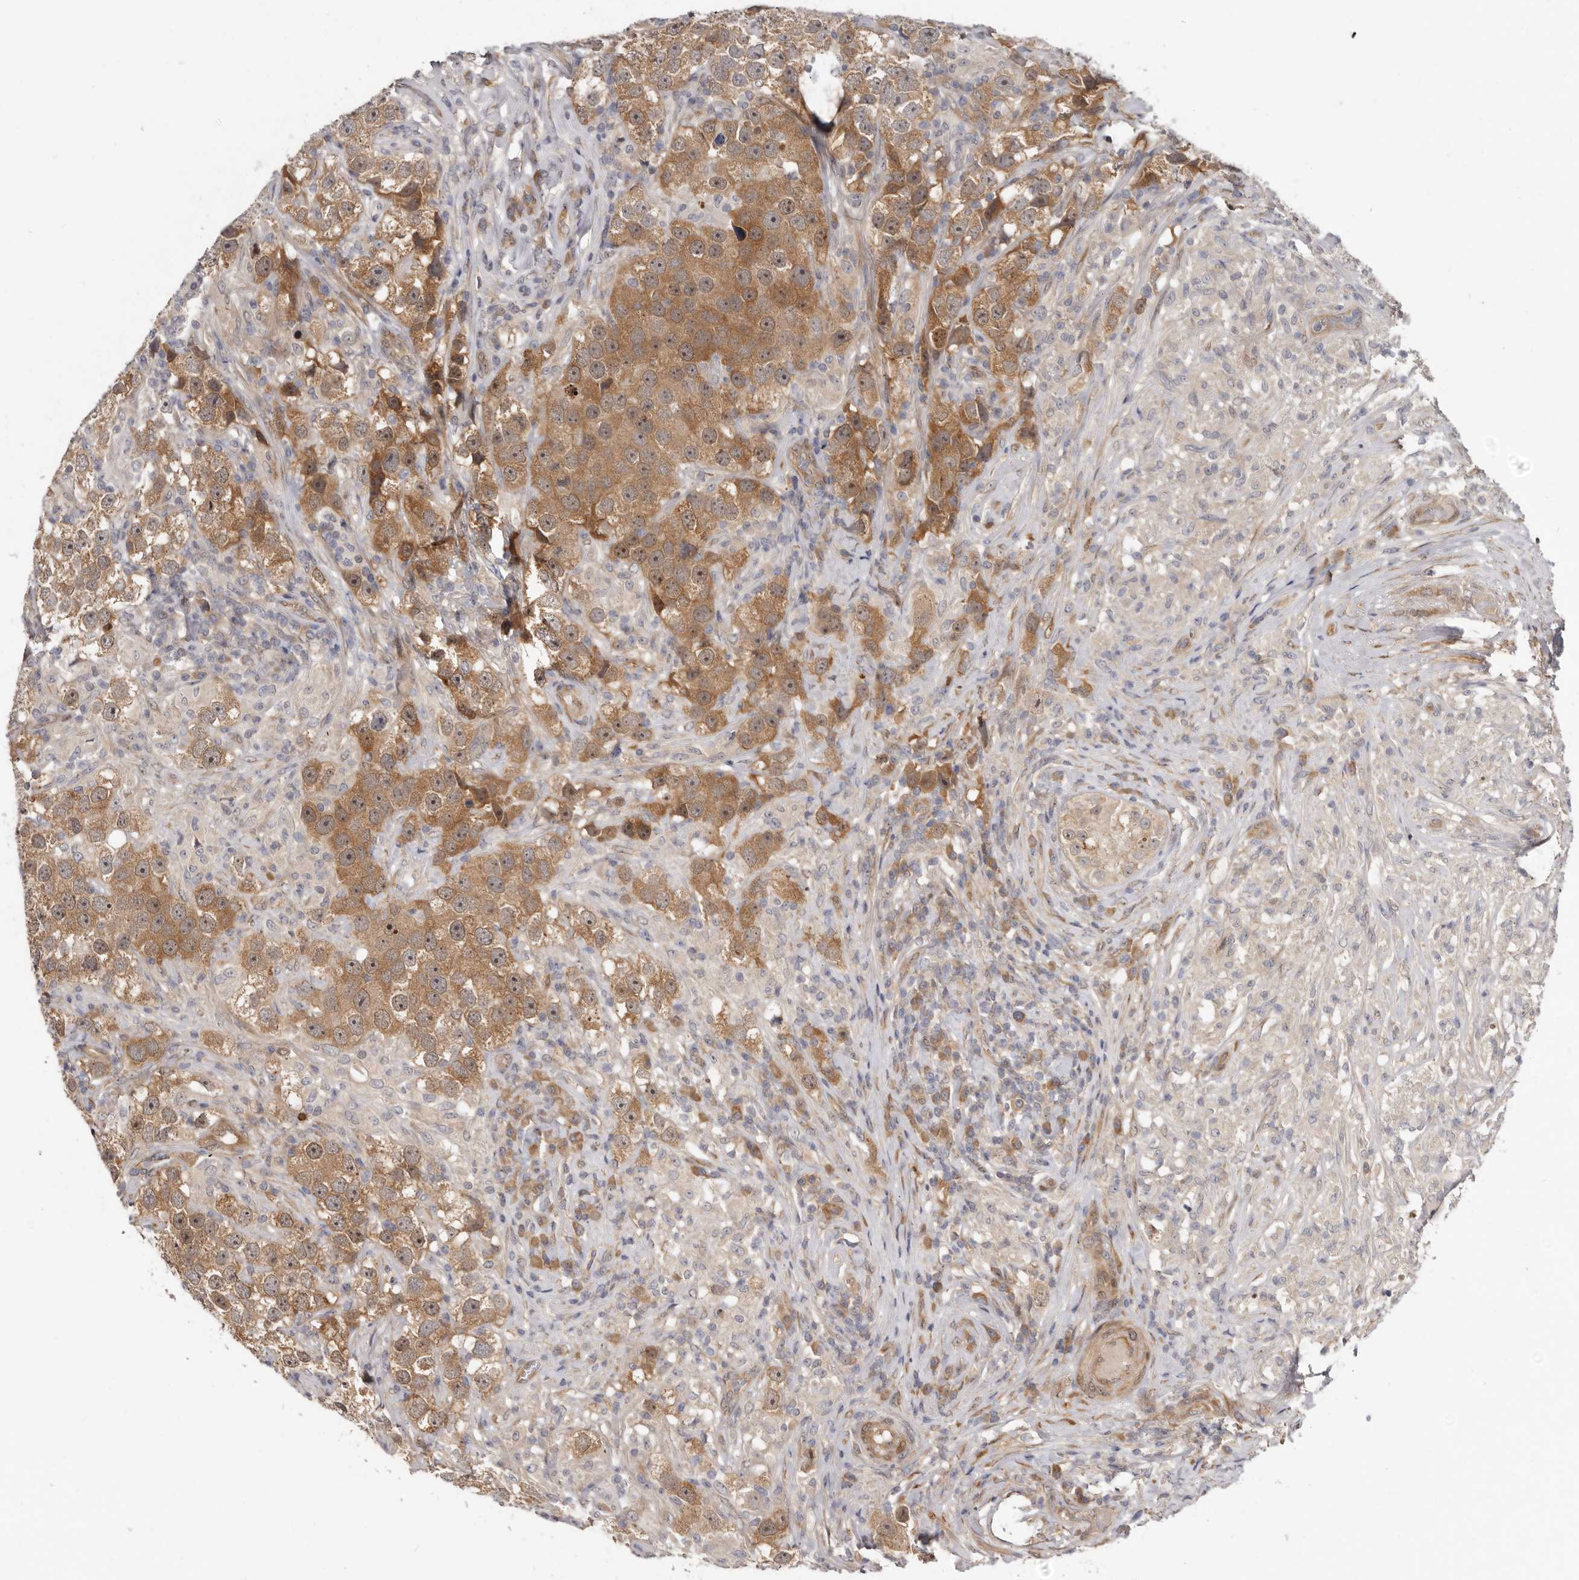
{"staining": {"intensity": "moderate", "quantity": ">75%", "location": "cytoplasmic/membranous"}, "tissue": "testis cancer", "cell_type": "Tumor cells", "image_type": "cancer", "snomed": [{"axis": "morphology", "description": "Seminoma, NOS"}, {"axis": "topography", "description": "Testis"}], "caption": "A brown stain highlights moderate cytoplasmic/membranous positivity of a protein in seminoma (testis) tumor cells. (DAB = brown stain, brightfield microscopy at high magnification).", "gene": "SBDS", "patient": {"sex": "male", "age": 49}}